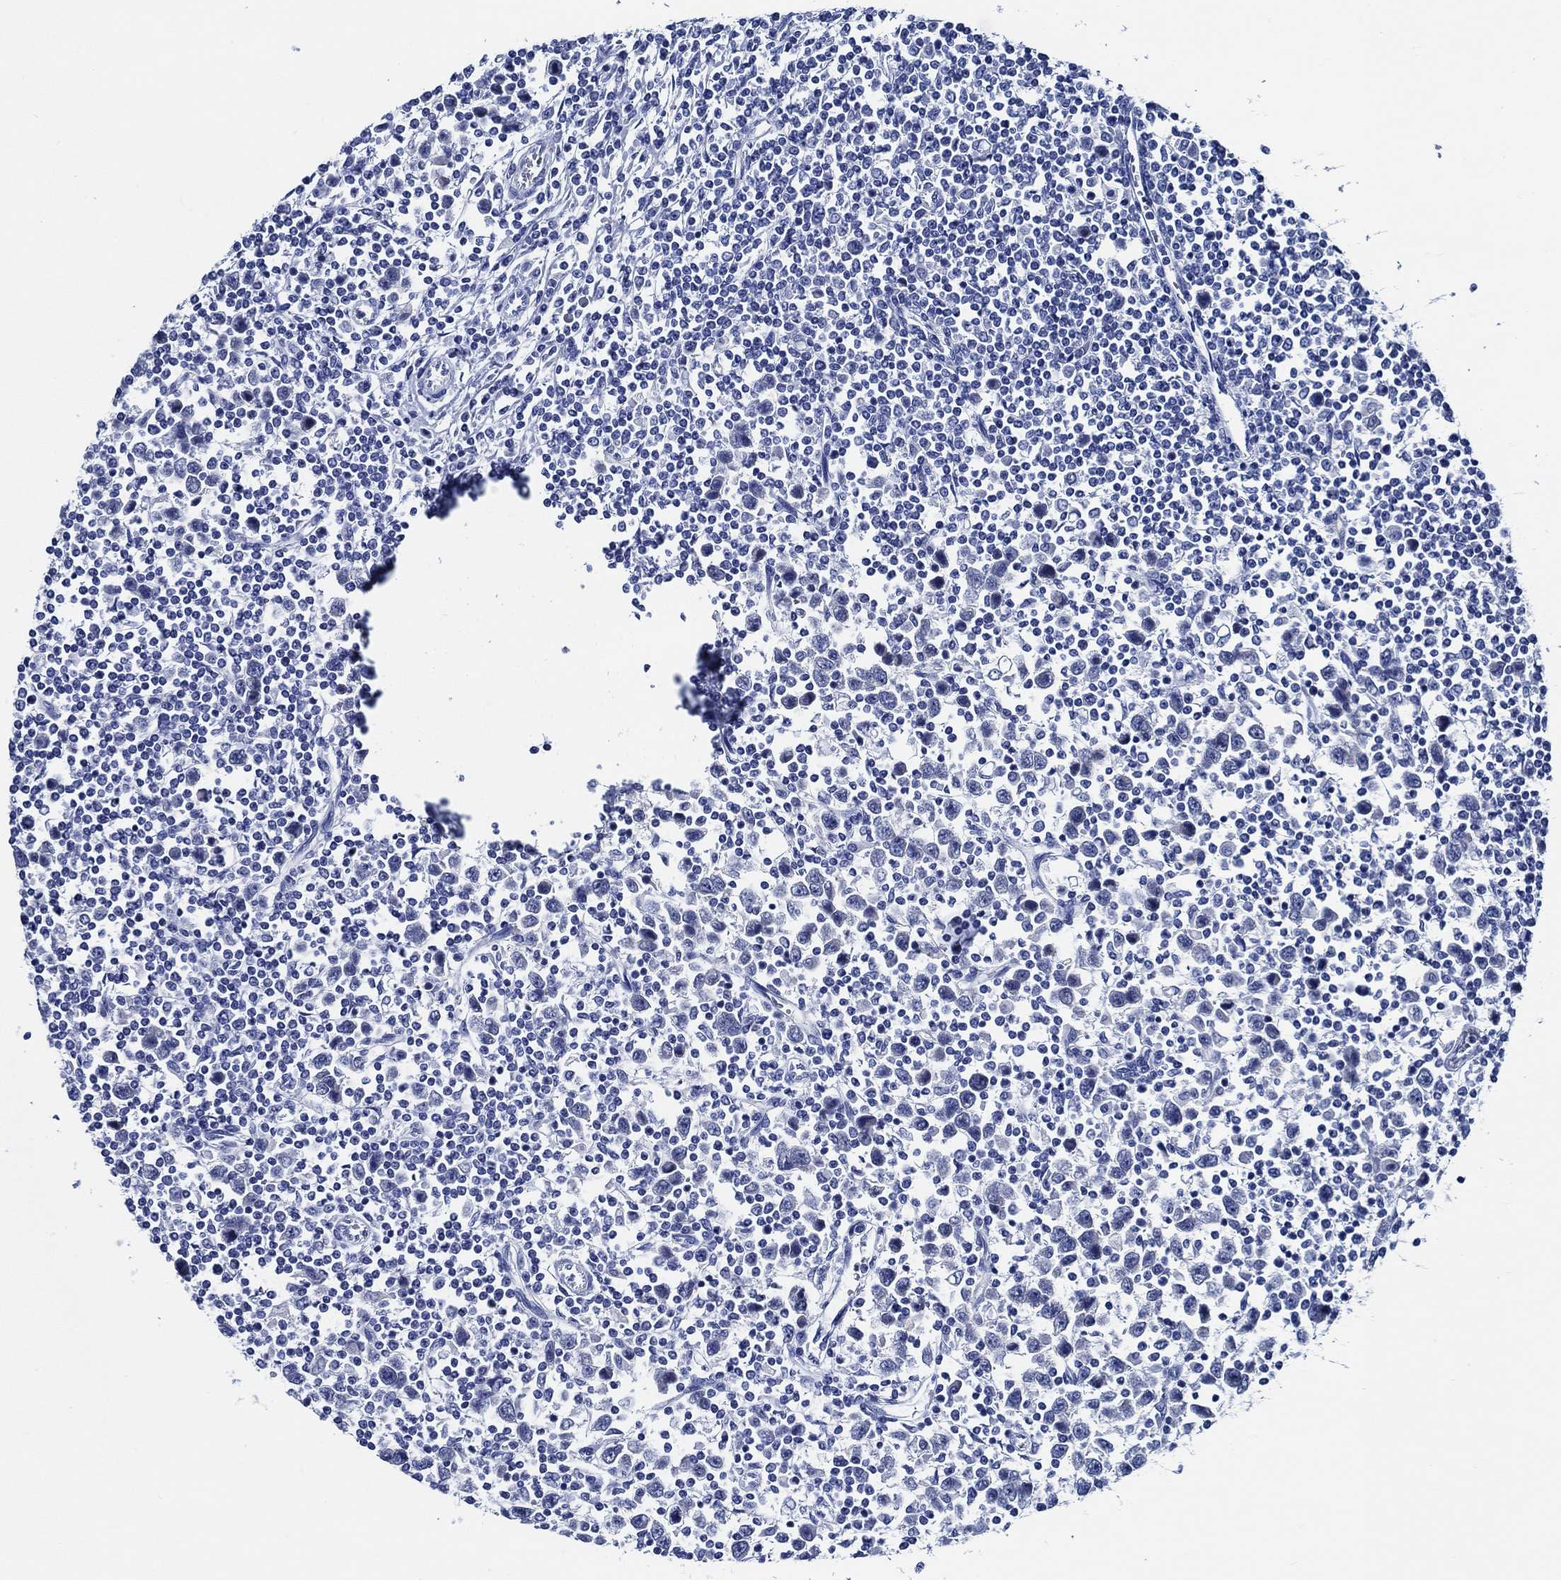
{"staining": {"intensity": "negative", "quantity": "none", "location": "none"}, "tissue": "testis cancer", "cell_type": "Tumor cells", "image_type": "cancer", "snomed": [{"axis": "morphology", "description": "Normal tissue, NOS"}, {"axis": "morphology", "description": "Seminoma, NOS"}, {"axis": "topography", "description": "Testis"}, {"axis": "topography", "description": "Epididymis"}], "caption": "Seminoma (testis) stained for a protein using IHC reveals no positivity tumor cells.", "gene": "WDR62", "patient": {"sex": "male", "age": 34}}